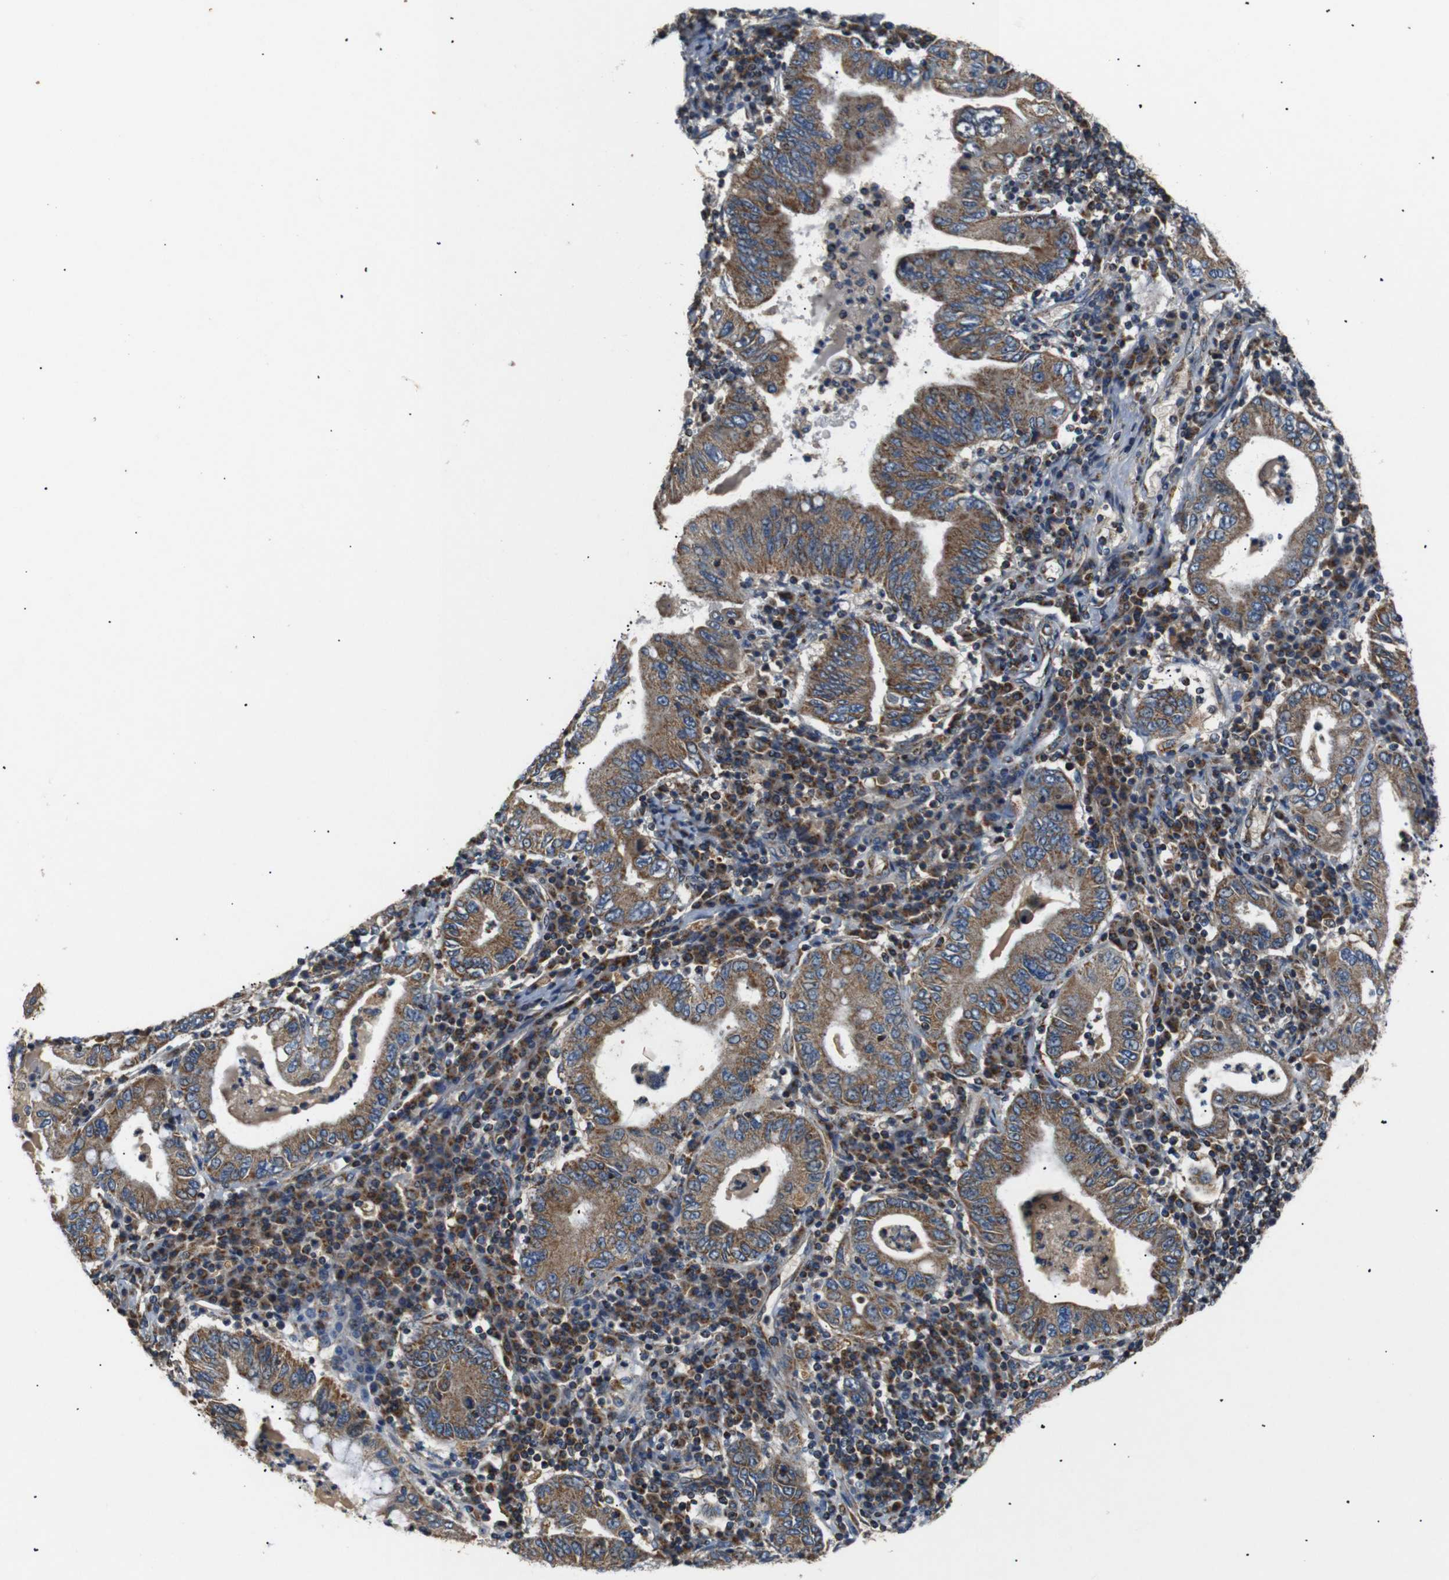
{"staining": {"intensity": "moderate", "quantity": ">75%", "location": "cytoplasmic/membranous"}, "tissue": "stomach cancer", "cell_type": "Tumor cells", "image_type": "cancer", "snomed": [{"axis": "morphology", "description": "Normal tissue, NOS"}, {"axis": "morphology", "description": "Adenocarcinoma, NOS"}, {"axis": "topography", "description": "Esophagus"}, {"axis": "topography", "description": "Stomach, upper"}, {"axis": "topography", "description": "Peripheral nerve tissue"}], "caption": "Stomach cancer was stained to show a protein in brown. There is medium levels of moderate cytoplasmic/membranous staining in about >75% of tumor cells.", "gene": "NETO2", "patient": {"sex": "male", "age": 62}}